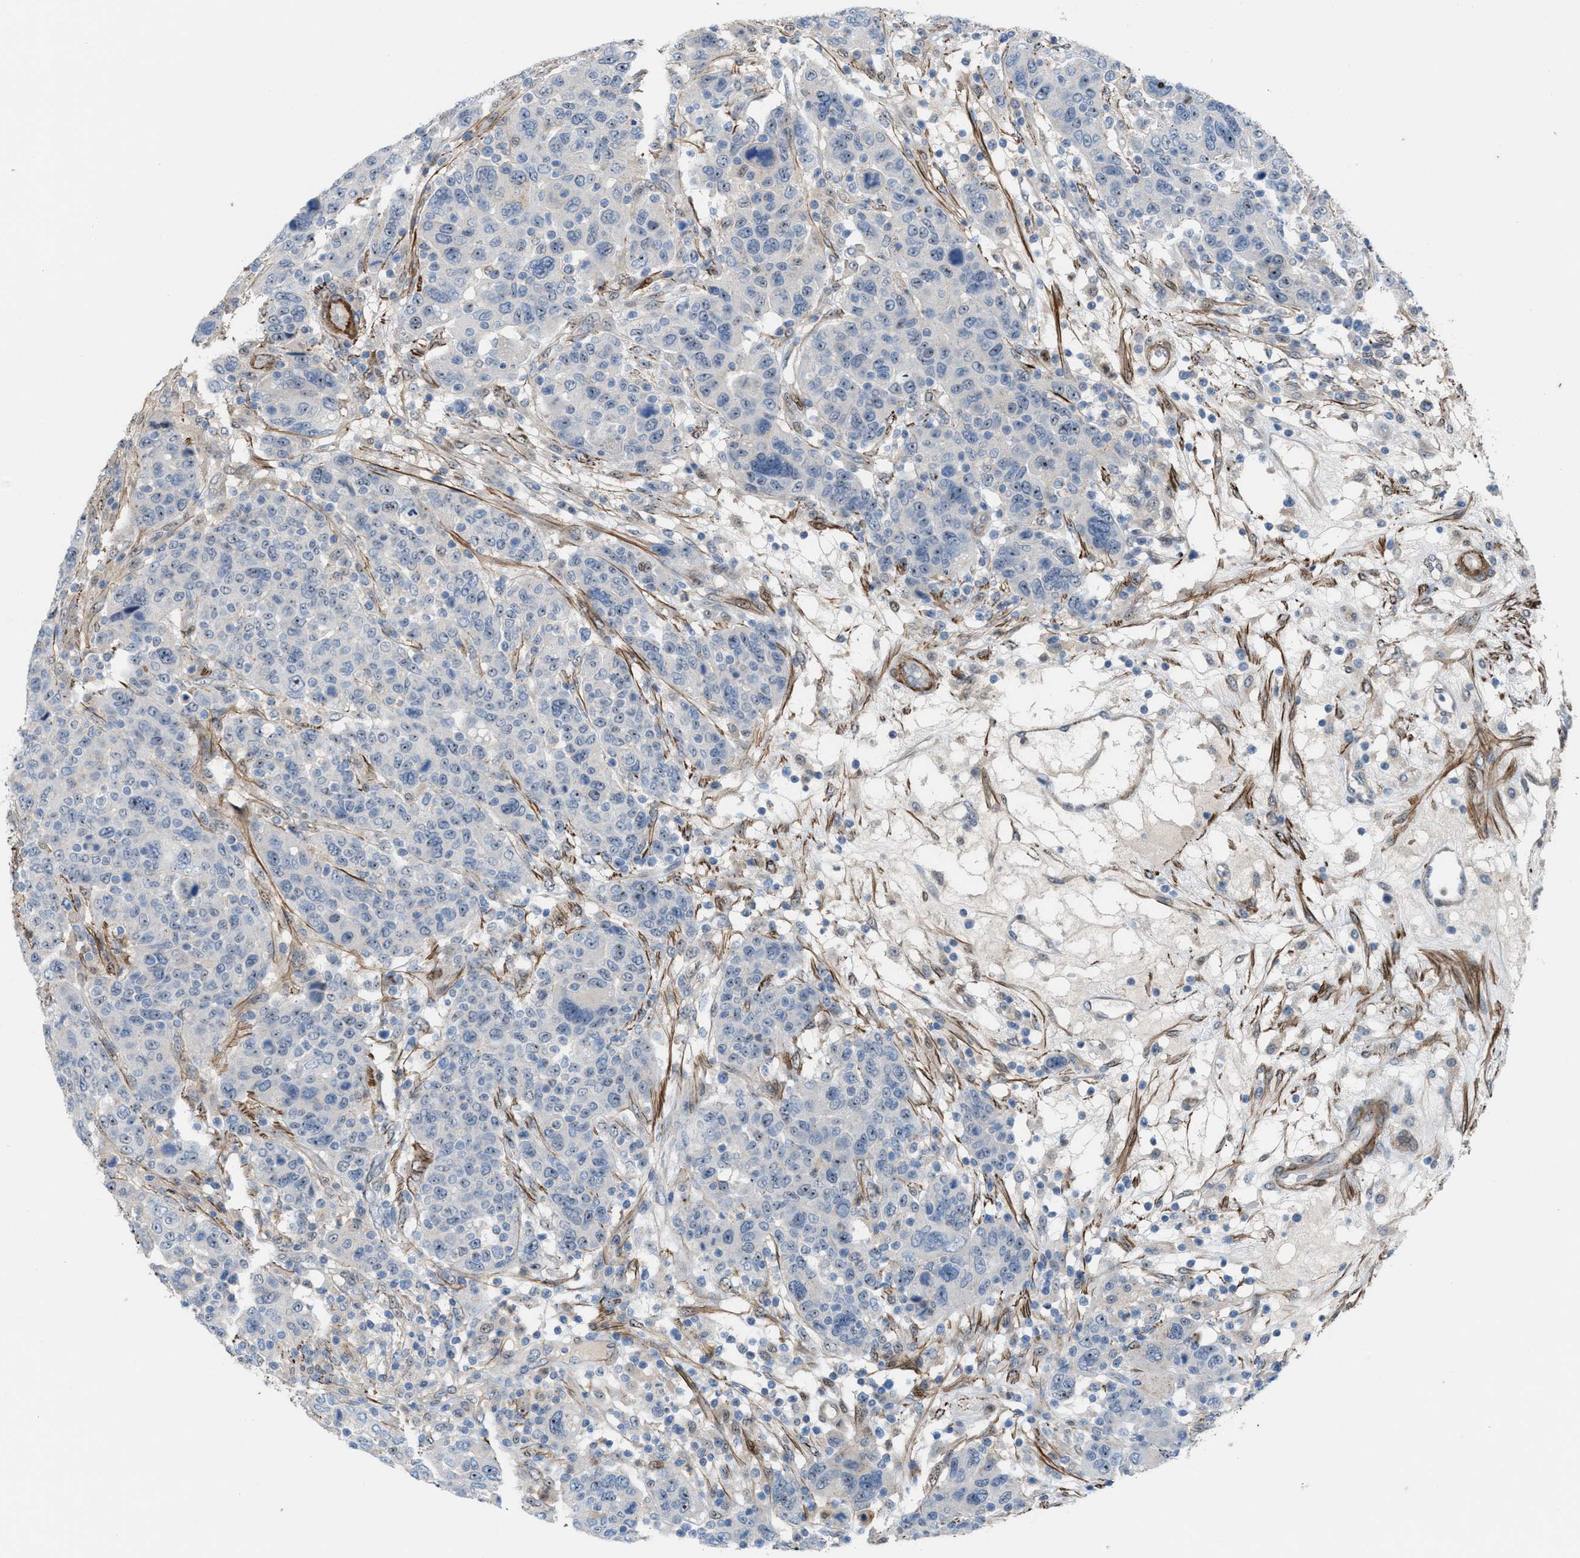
{"staining": {"intensity": "weak", "quantity": "<25%", "location": "nuclear"}, "tissue": "breast cancer", "cell_type": "Tumor cells", "image_type": "cancer", "snomed": [{"axis": "morphology", "description": "Duct carcinoma"}, {"axis": "topography", "description": "Breast"}], "caption": "Histopathology image shows no protein expression in tumor cells of breast cancer (infiltrating ductal carcinoma) tissue.", "gene": "NQO2", "patient": {"sex": "female", "age": 37}}